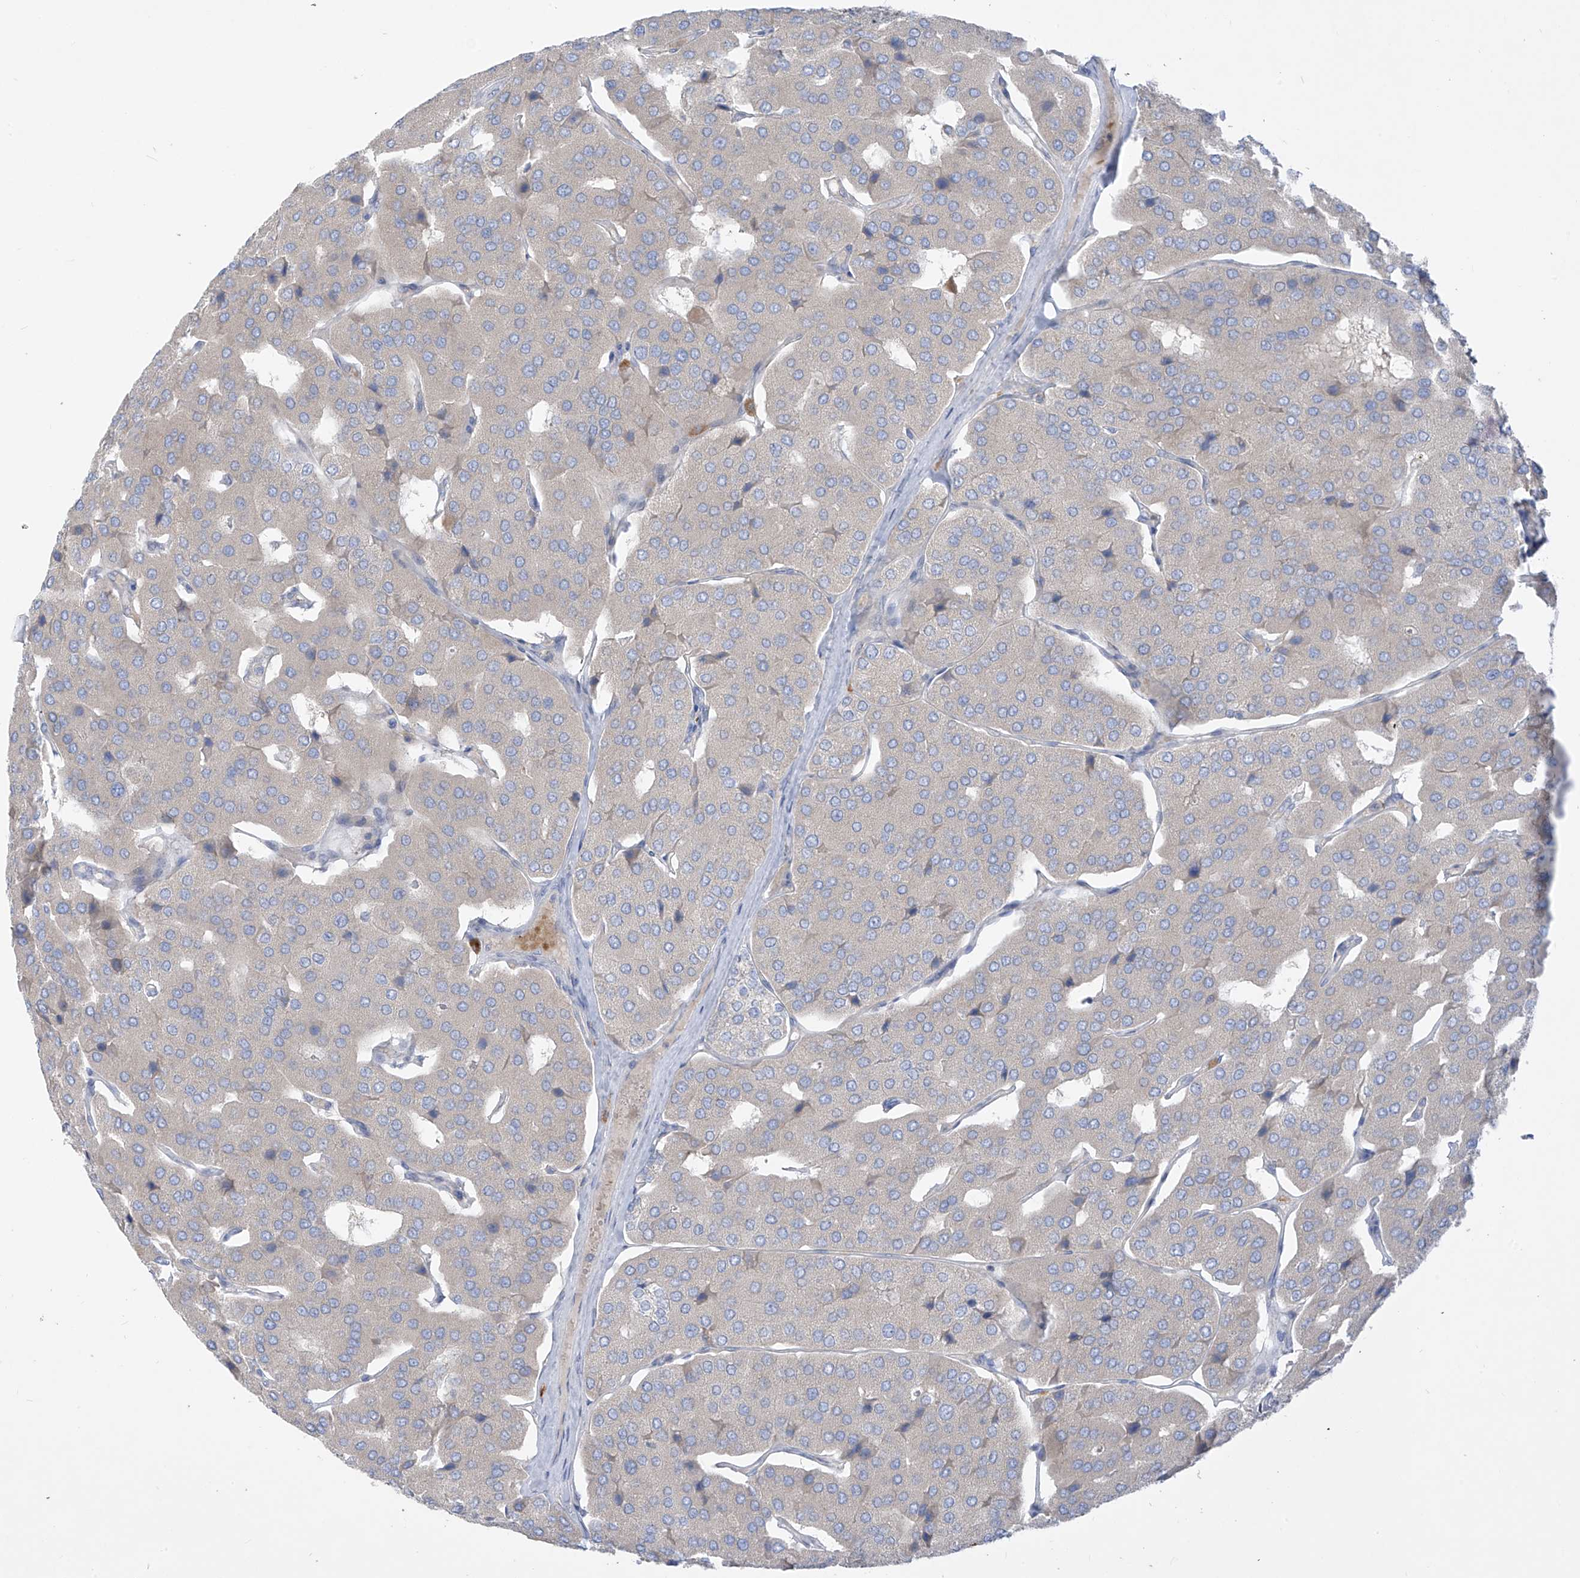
{"staining": {"intensity": "negative", "quantity": "none", "location": "none"}, "tissue": "parathyroid gland", "cell_type": "Glandular cells", "image_type": "normal", "snomed": [{"axis": "morphology", "description": "Normal tissue, NOS"}, {"axis": "morphology", "description": "Adenoma, NOS"}, {"axis": "topography", "description": "Parathyroid gland"}], "caption": "This is an immunohistochemistry micrograph of normal parathyroid gland. There is no expression in glandular cells.", "gene": "DGKQ", "patient": {"sex": "female", "age": 86}}